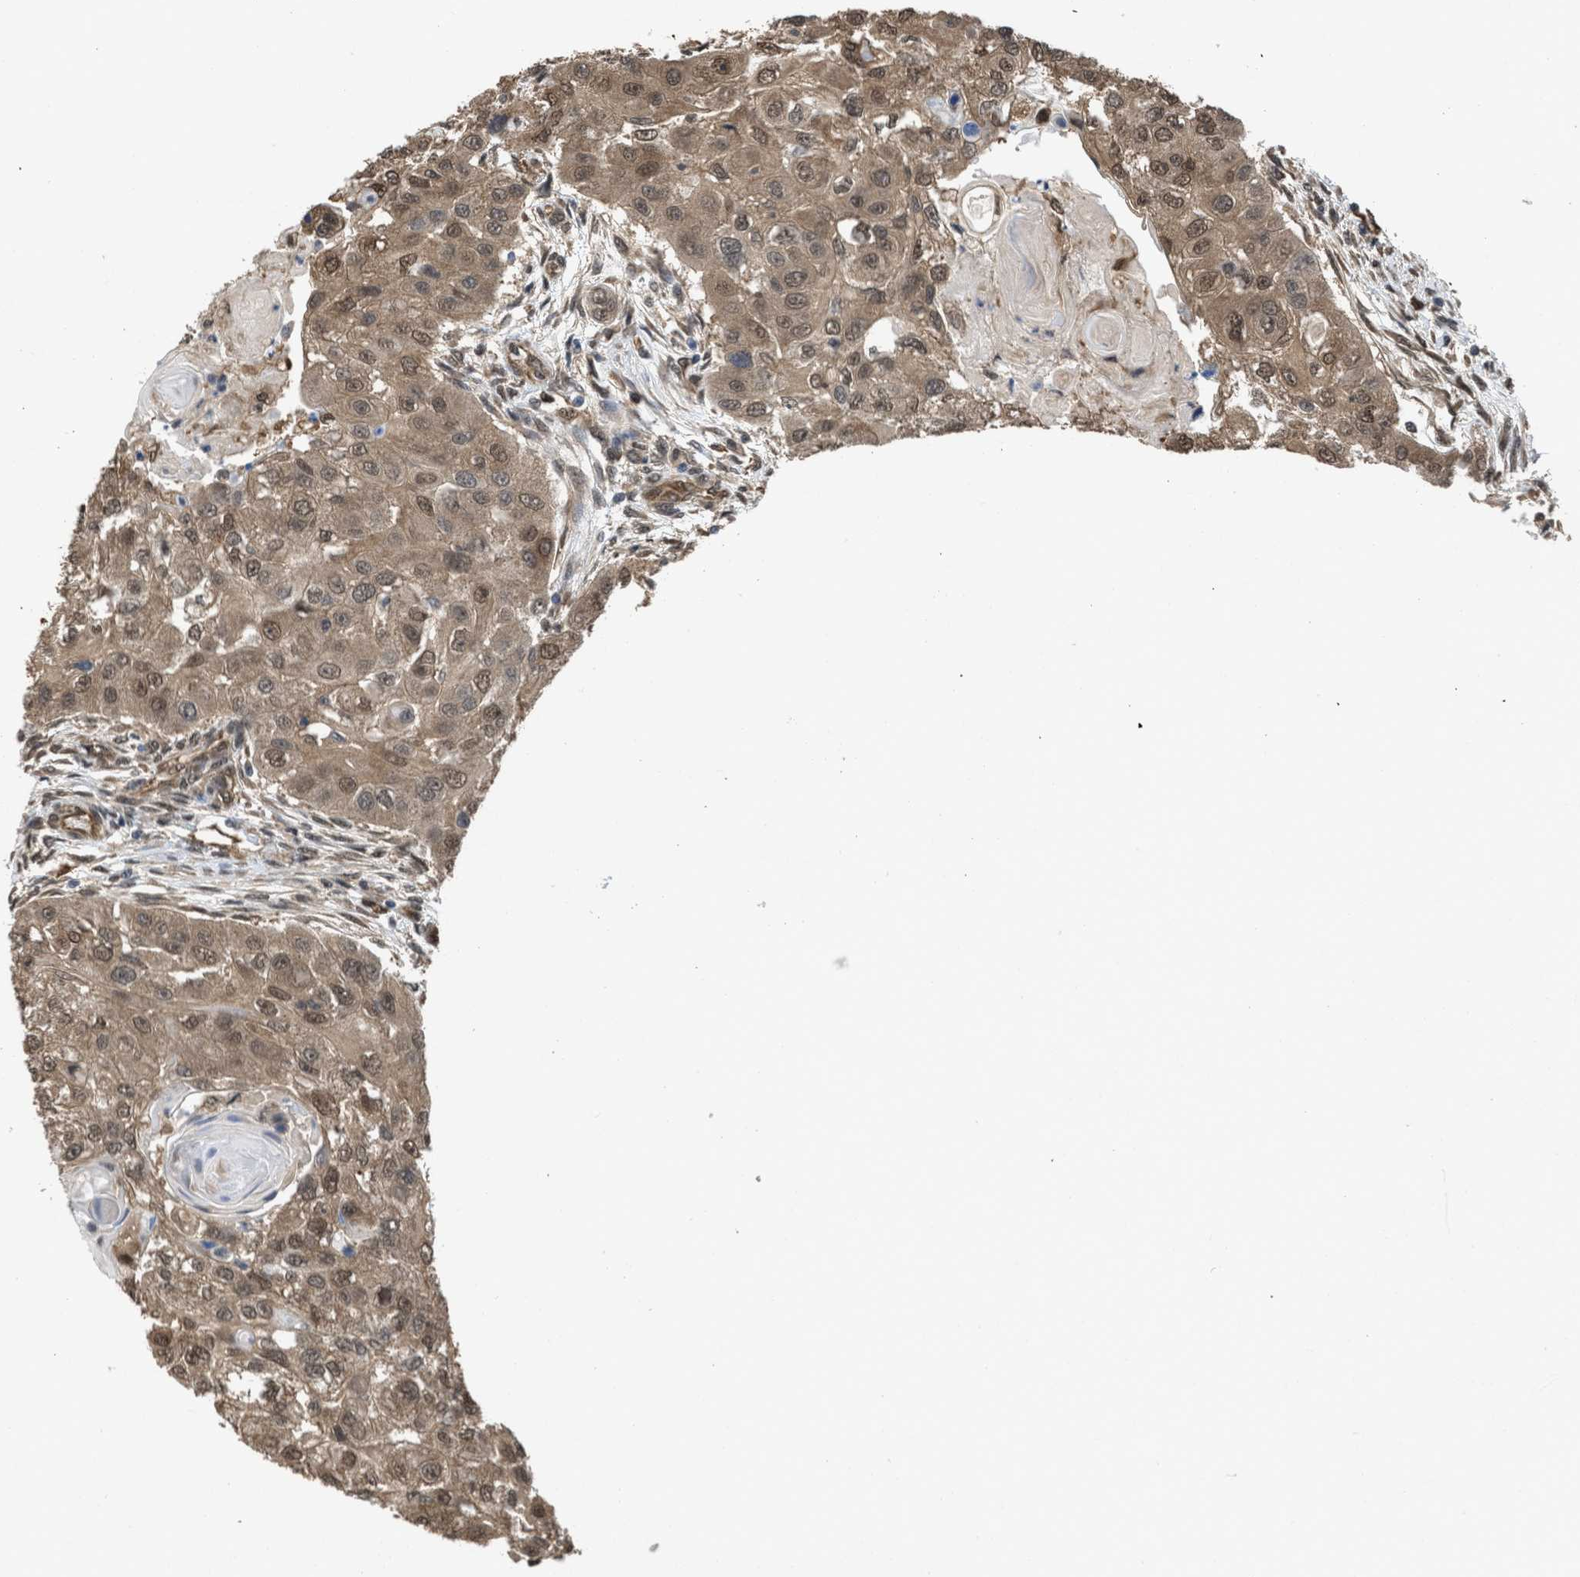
{"staining": {"intensity": "moderate", "quantity": ">75%", "location": "cytoplasmic/membranous,nuclear"}, "tissue": "head and neck cancer", "cell_type": "Tumor cells", "image_type": "cancer", "snomed": [{"axis": "morphology", "description": "Normal tissue, NOS"}, {"axis": "morphology", "description": "Squamous cell carcinoma, NOS"}, {"axis": "topography", "description": "Skeletal muscle"}, {"axis": "topography", "description": "Head-Neck"}], "caption": "IHC (DAB) staining of squamous cell carcinoma (head and neck) reveals moderate cytoplasmic/membranous and nuclear protein expression in about >75% of tumor cells.", "gene": "YWHAG", "patient": {"sex": "male", "age": 51}}